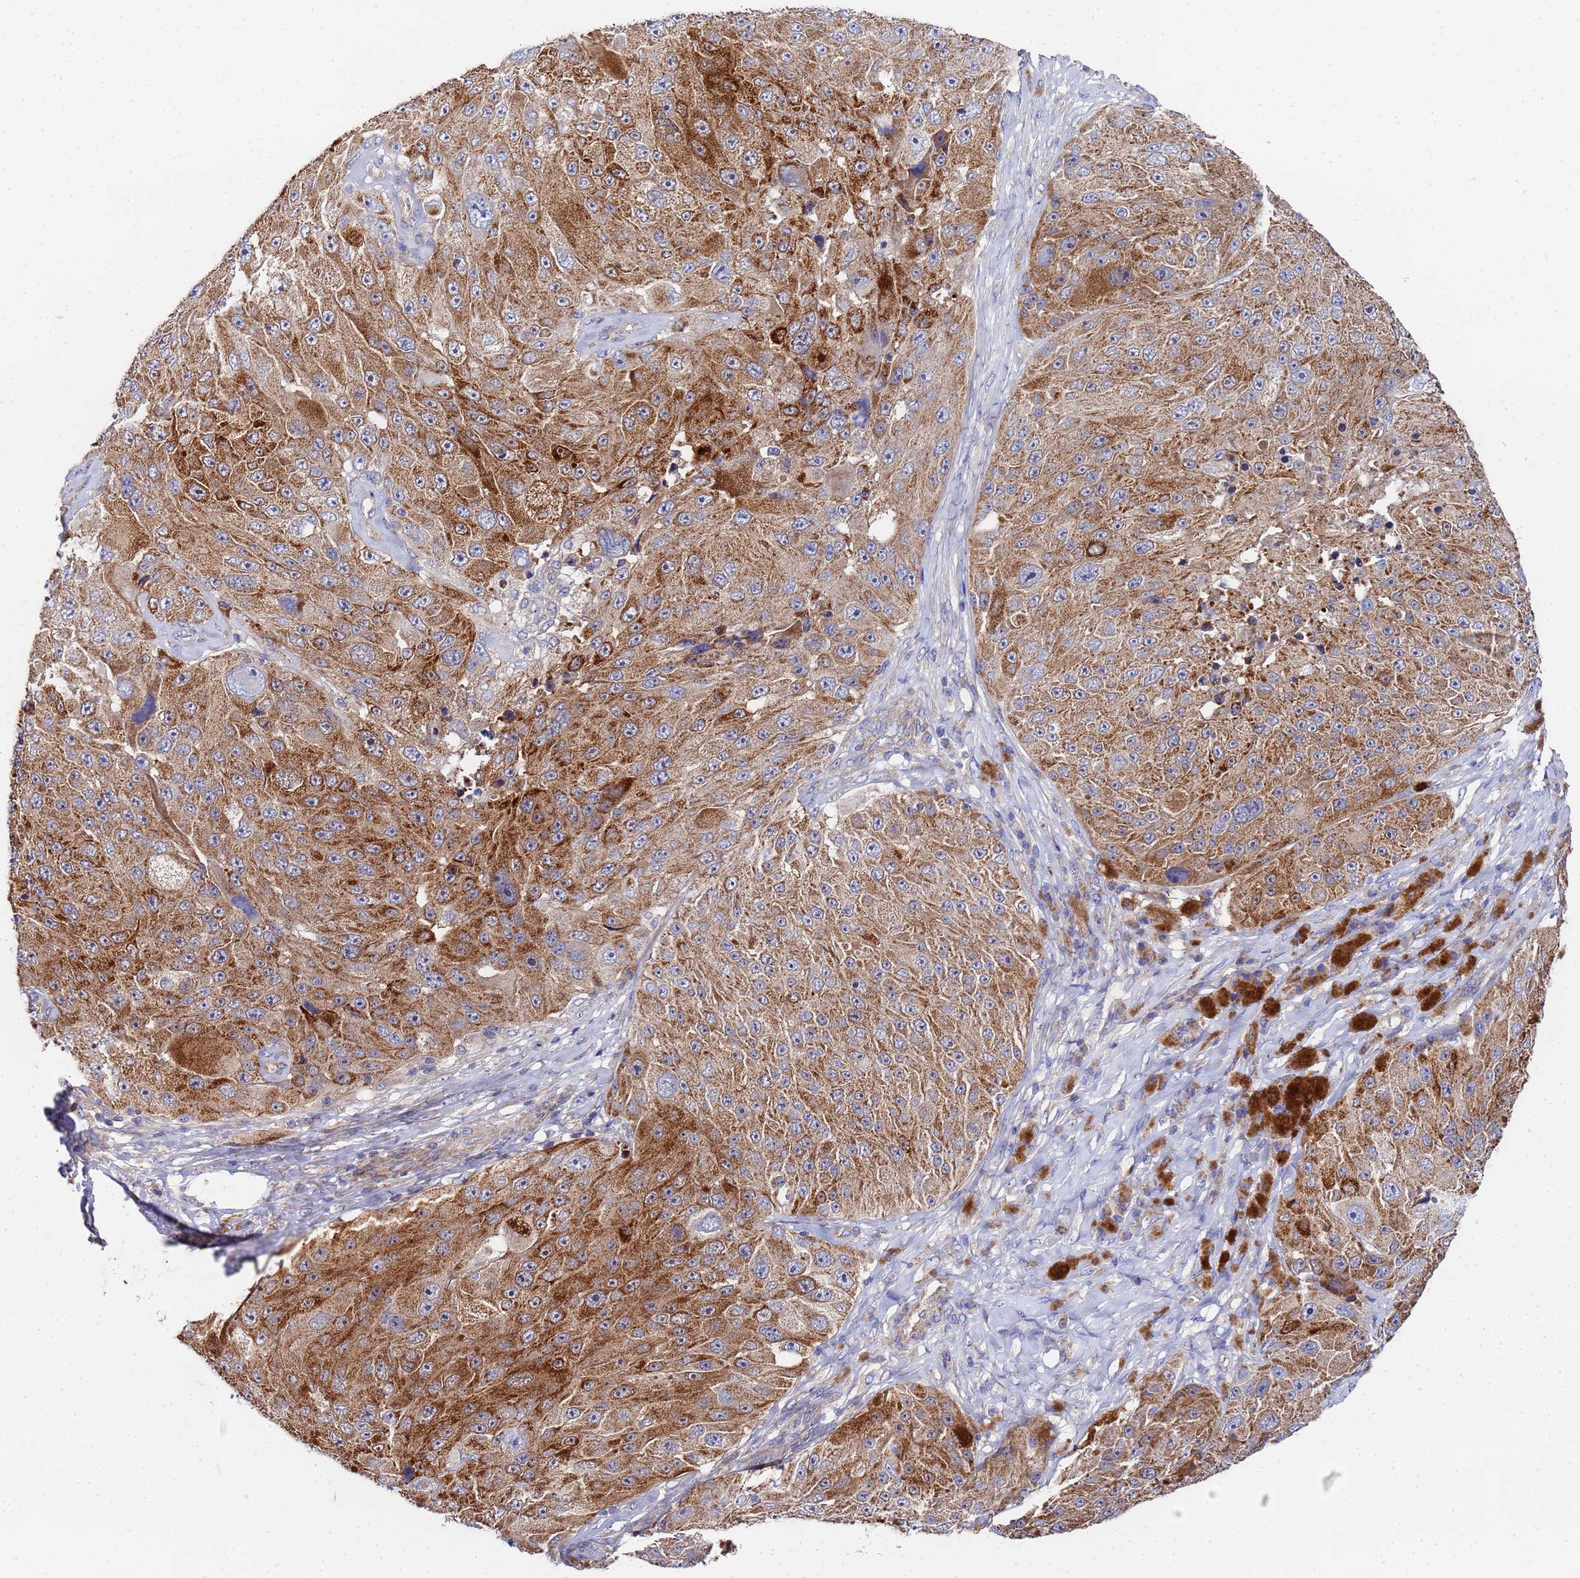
{"staining": {"intensity": "moderate", "quantity": ">75%", "location": "cytoplasmic/membranous"}, "tissue": "melanoma", "cell_type": "Tumor cells", "image_type": "cancer", "snomed": [{"axis": "morphology", "description": "Malignant melanoma, Metastatic site"}, {"axis": "topography", "description": "Lymph node"}], "caption": "Protein staining exhibits moderate cytoplasmic/membranous staining in about >75% of tumor cells in malignant melanoma (metastatic site). (IHC, brightfield microscopy, high magnification).", "gene": "FAHD2A", "patient": {"sex": "male", "age": 62}}